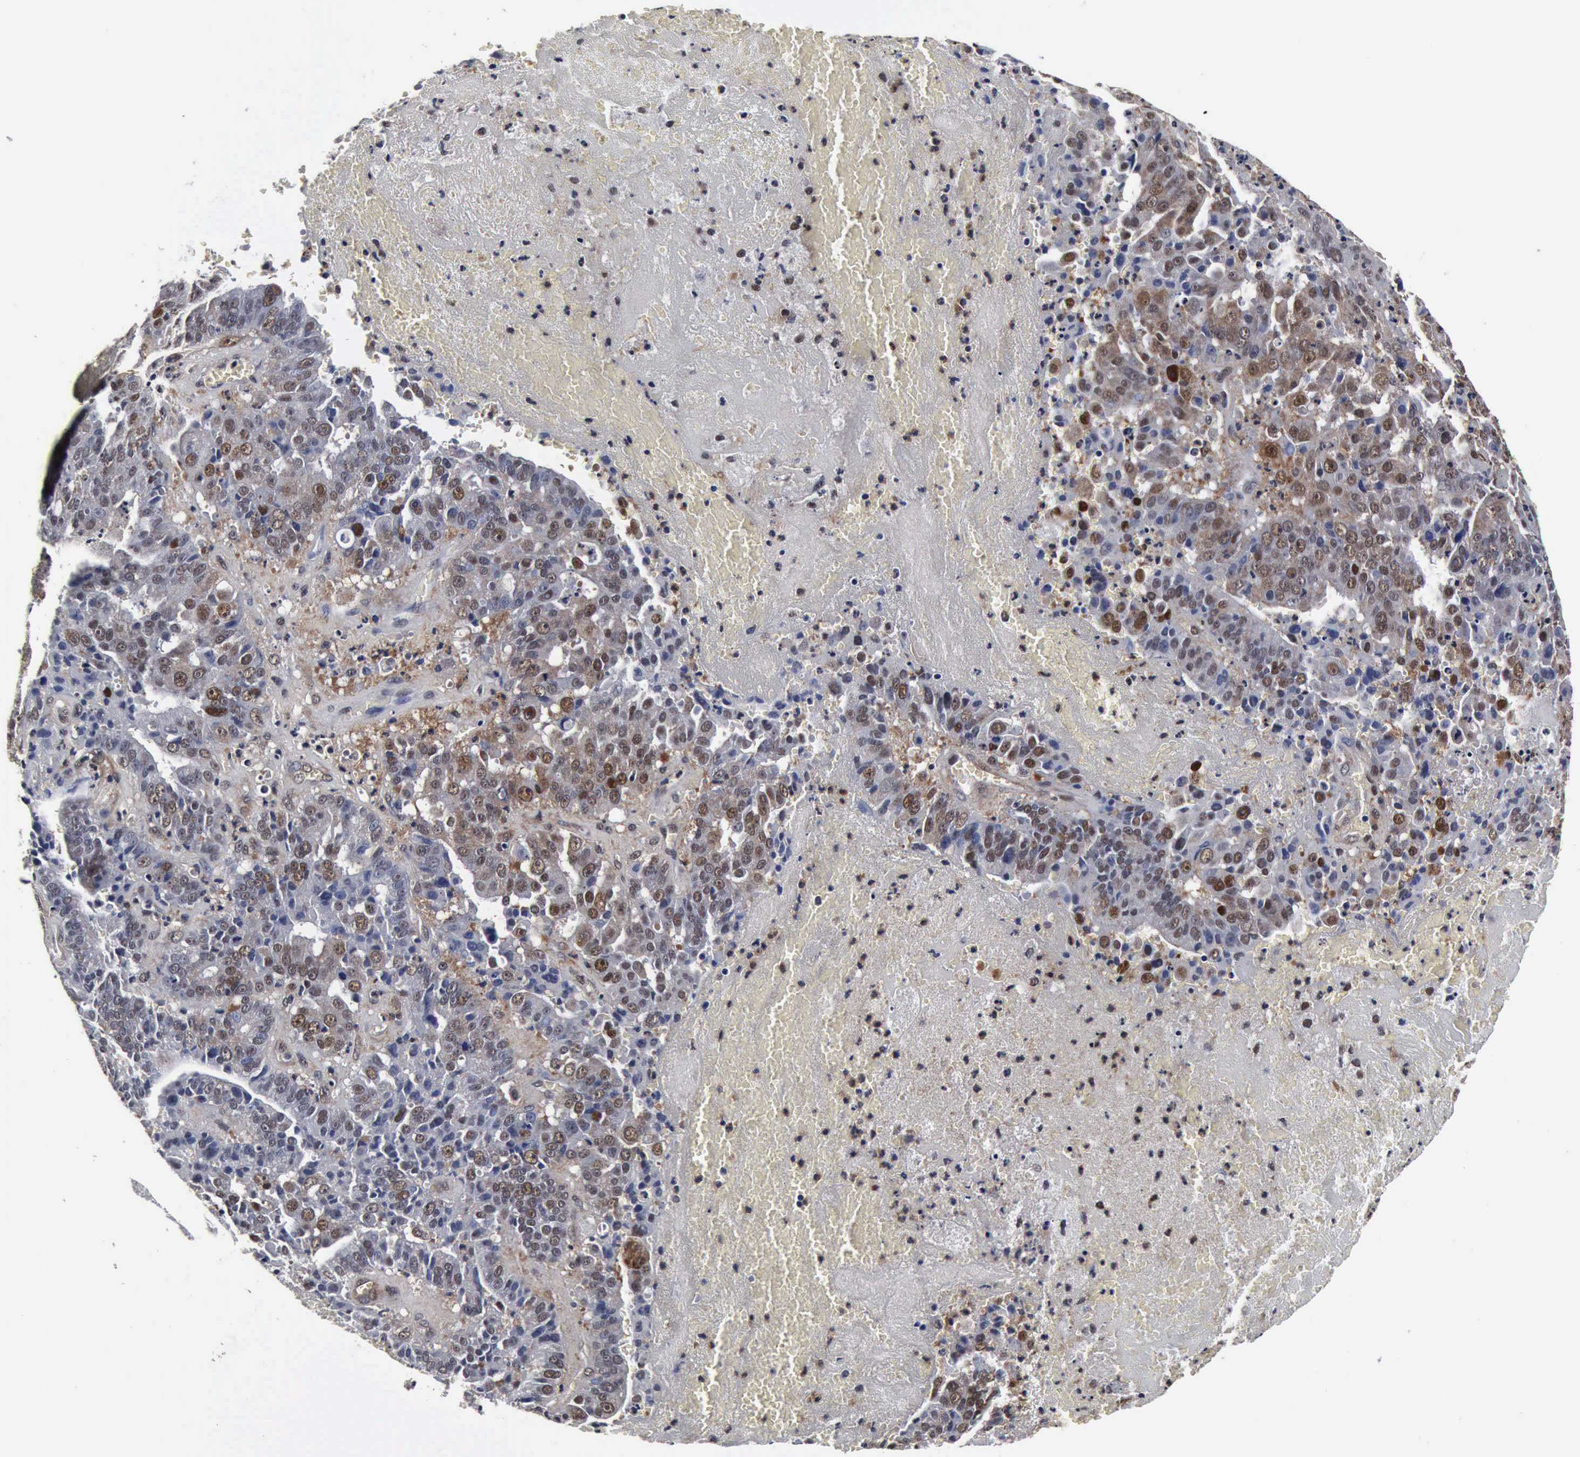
{"staining": {"intensity": "weak", "quantity": "<25%", "location": "cytoplasmic/membranous"}, "tissue": "liver cancer", "cell_type": "Tumor cells", "image_type": "cancer", "snomed": [{"axis": "morphology", "description": "Cholangiocarcinoma"}, {"axis": "topography", "description": "Liver"}], "caption": "Tumor cells show no significant protein expression in liver cholangiocarcinoma.", "gene": "UBC", "patient": {"sex": "female", "age": 79}}